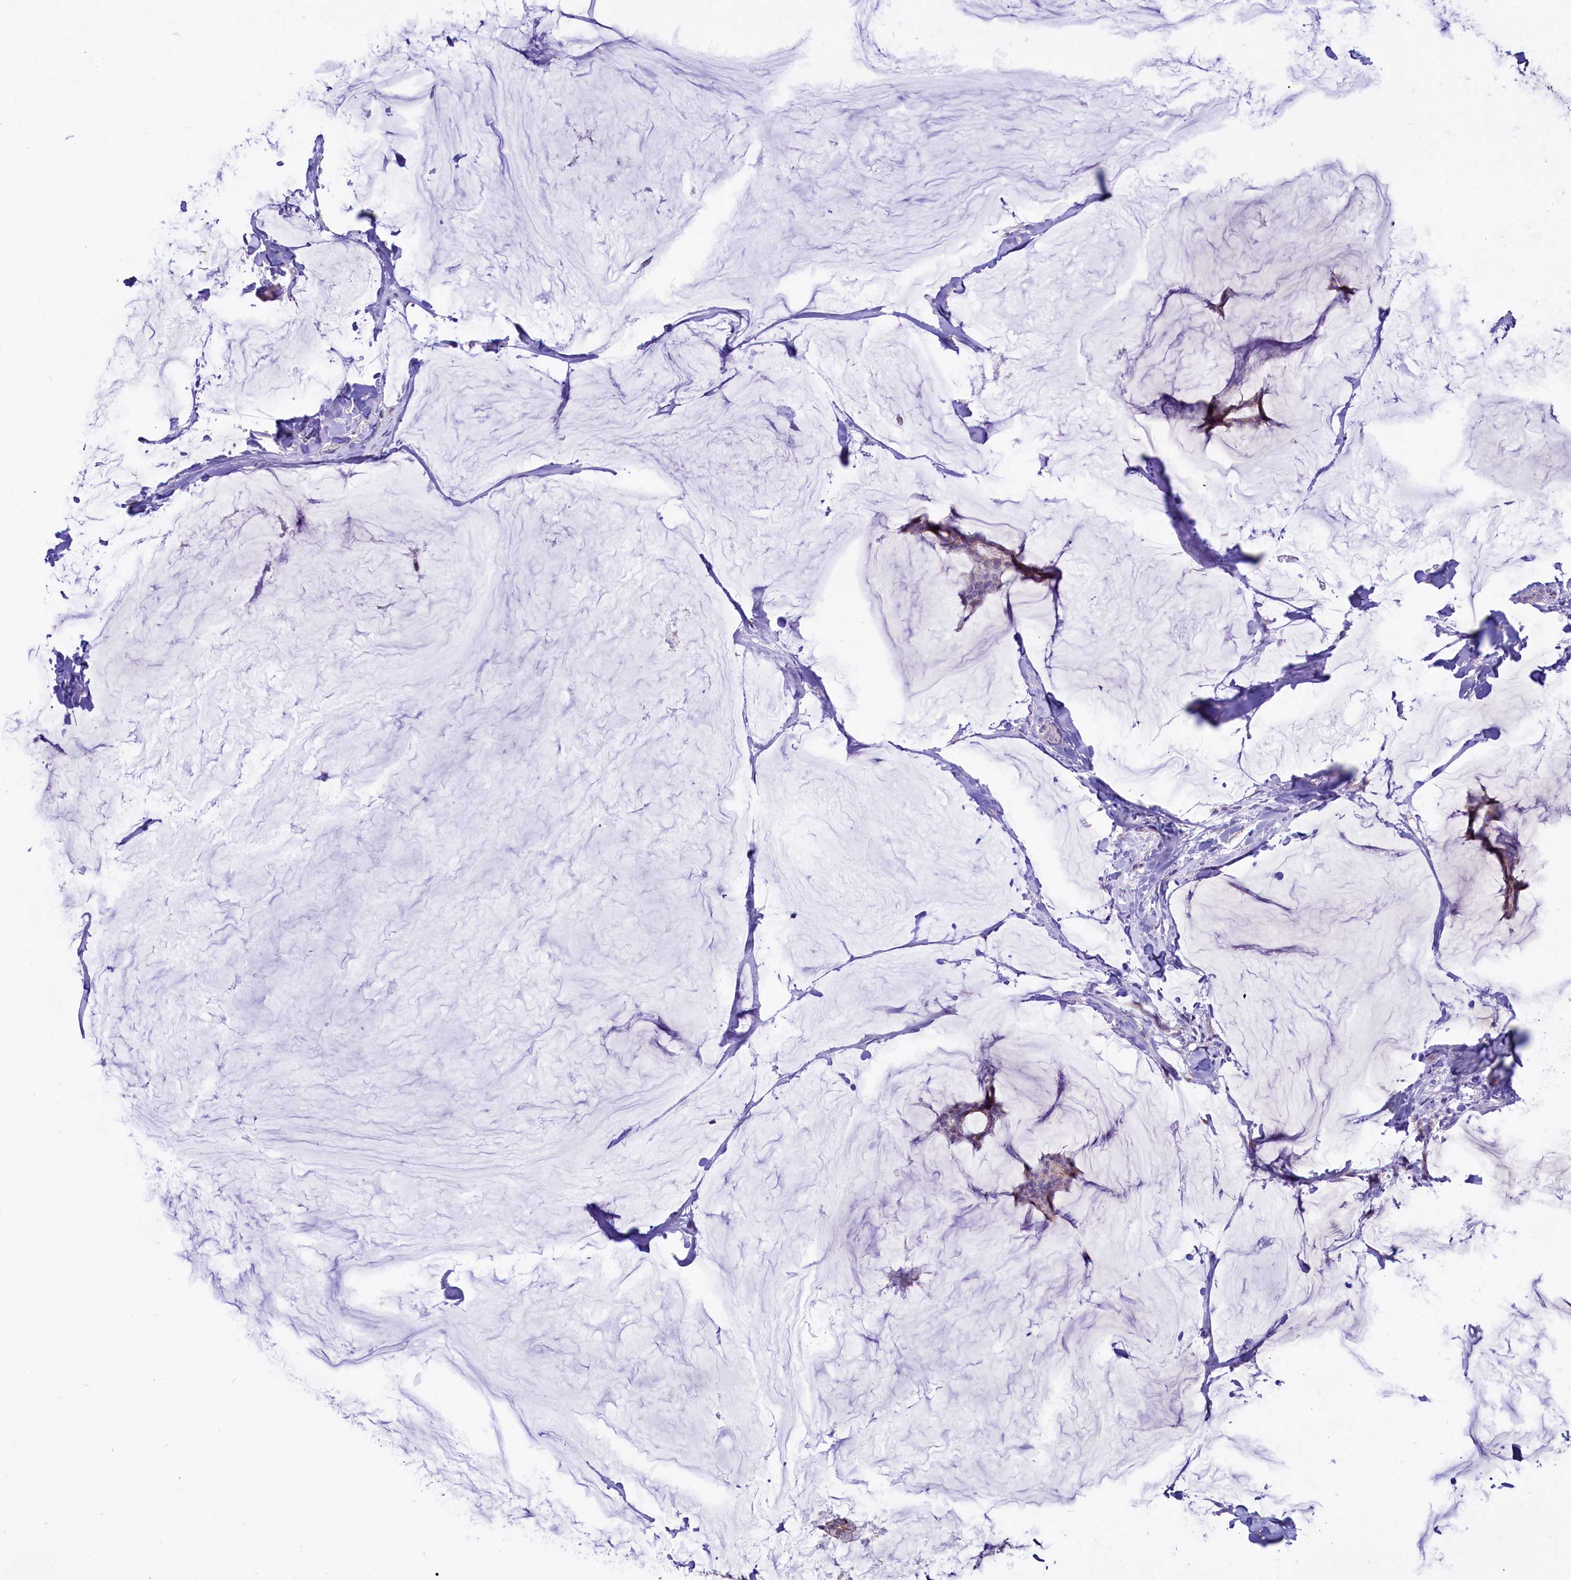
{"staining": {"intensity": "negative", "quantity": "none", "location": "none"}, "tissue": "breast cancer", "cell_type": "Tumor cells", "image_type": "cancer", "snomed": [{"axis": "morphology", "description": "Duct carcinoma"}, {"axis": "topography", "description": "Breast"}], "caption": "A high-resolution image shows immunohistochemistry (IHC) staining of breast intraductal carcinoma, which exhibits no significant positivity in tumor cells.", "gene": "VWCE", "patient": {"sex": "female", "age": 93}}